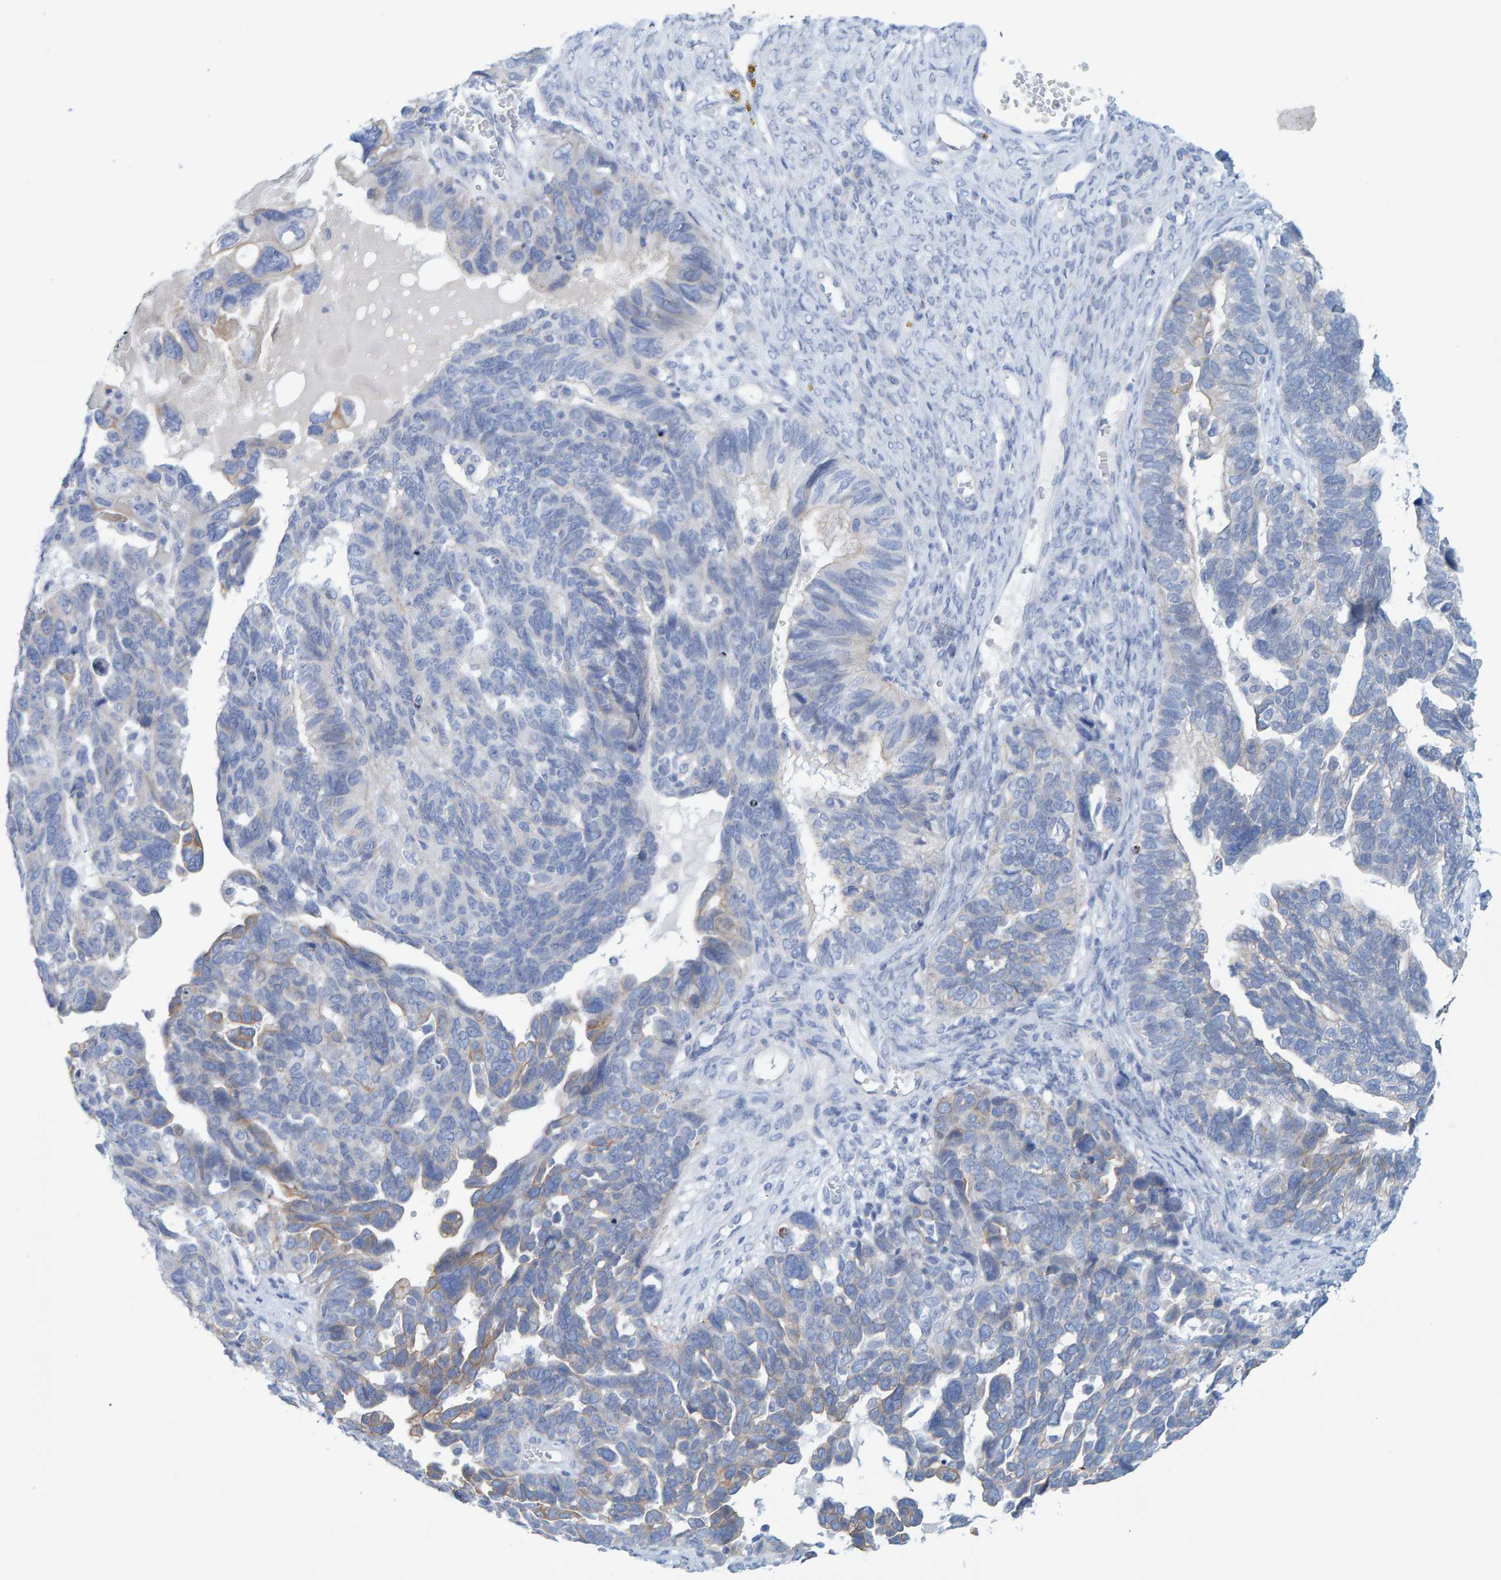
{"staining": {"intensity": "weak", "quantity": "<25%", "location": "cytoplasmic/membranous"}, "tissue": "ovarian cancer", "cell_type": "Tumor cells", "image_type": "cancer", "snomed": [{"axis": "morphology", "description": "Cystadenocarcinoma, serous, NOS"}, {"axis": "topography", "description": "Ovary"}], "caption": "This is an IHC image of human ovarian cancer. There is no staining in tumor cells.", "gene": "JAKMIP3", "patient": {"sex": "female", "age": 79}}